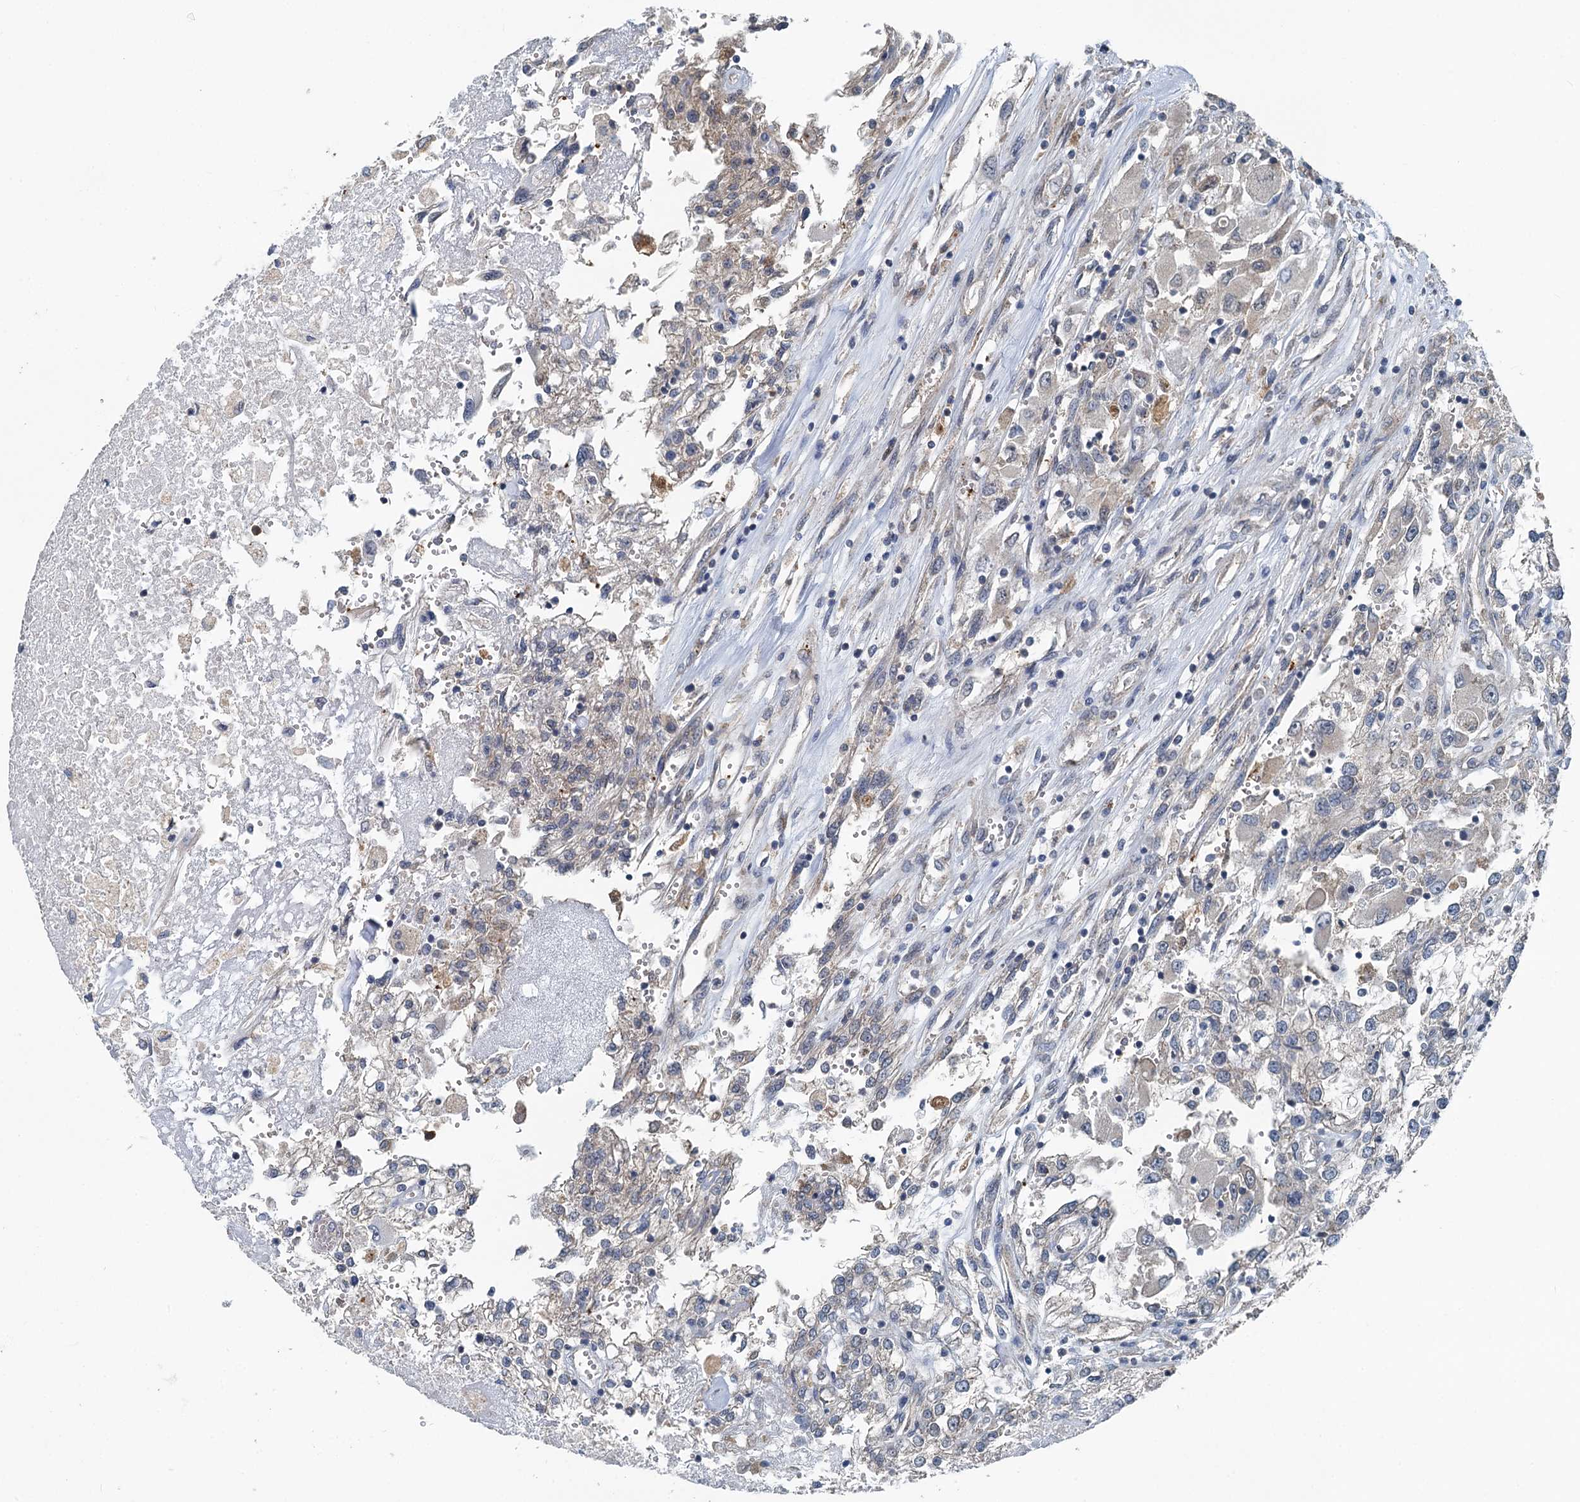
{"staining": {"intensity": "negative", "quantity": "none", "location": "none"}, "tissue": "renal cancer", "cell_type": "Tumor cells", "image_type": "cancer", "snomed": [{"axis": "morphology", "description": "Adenocarcinoma, NOS"}, {"axis": "topography", "description": "Kidney"}], "caption": "Tumor cells are negative for brown protein staining in renal cancer (adenocarcinoma).", "gene": "GCLM", "patient": {"sex": "female", "age": 52}}